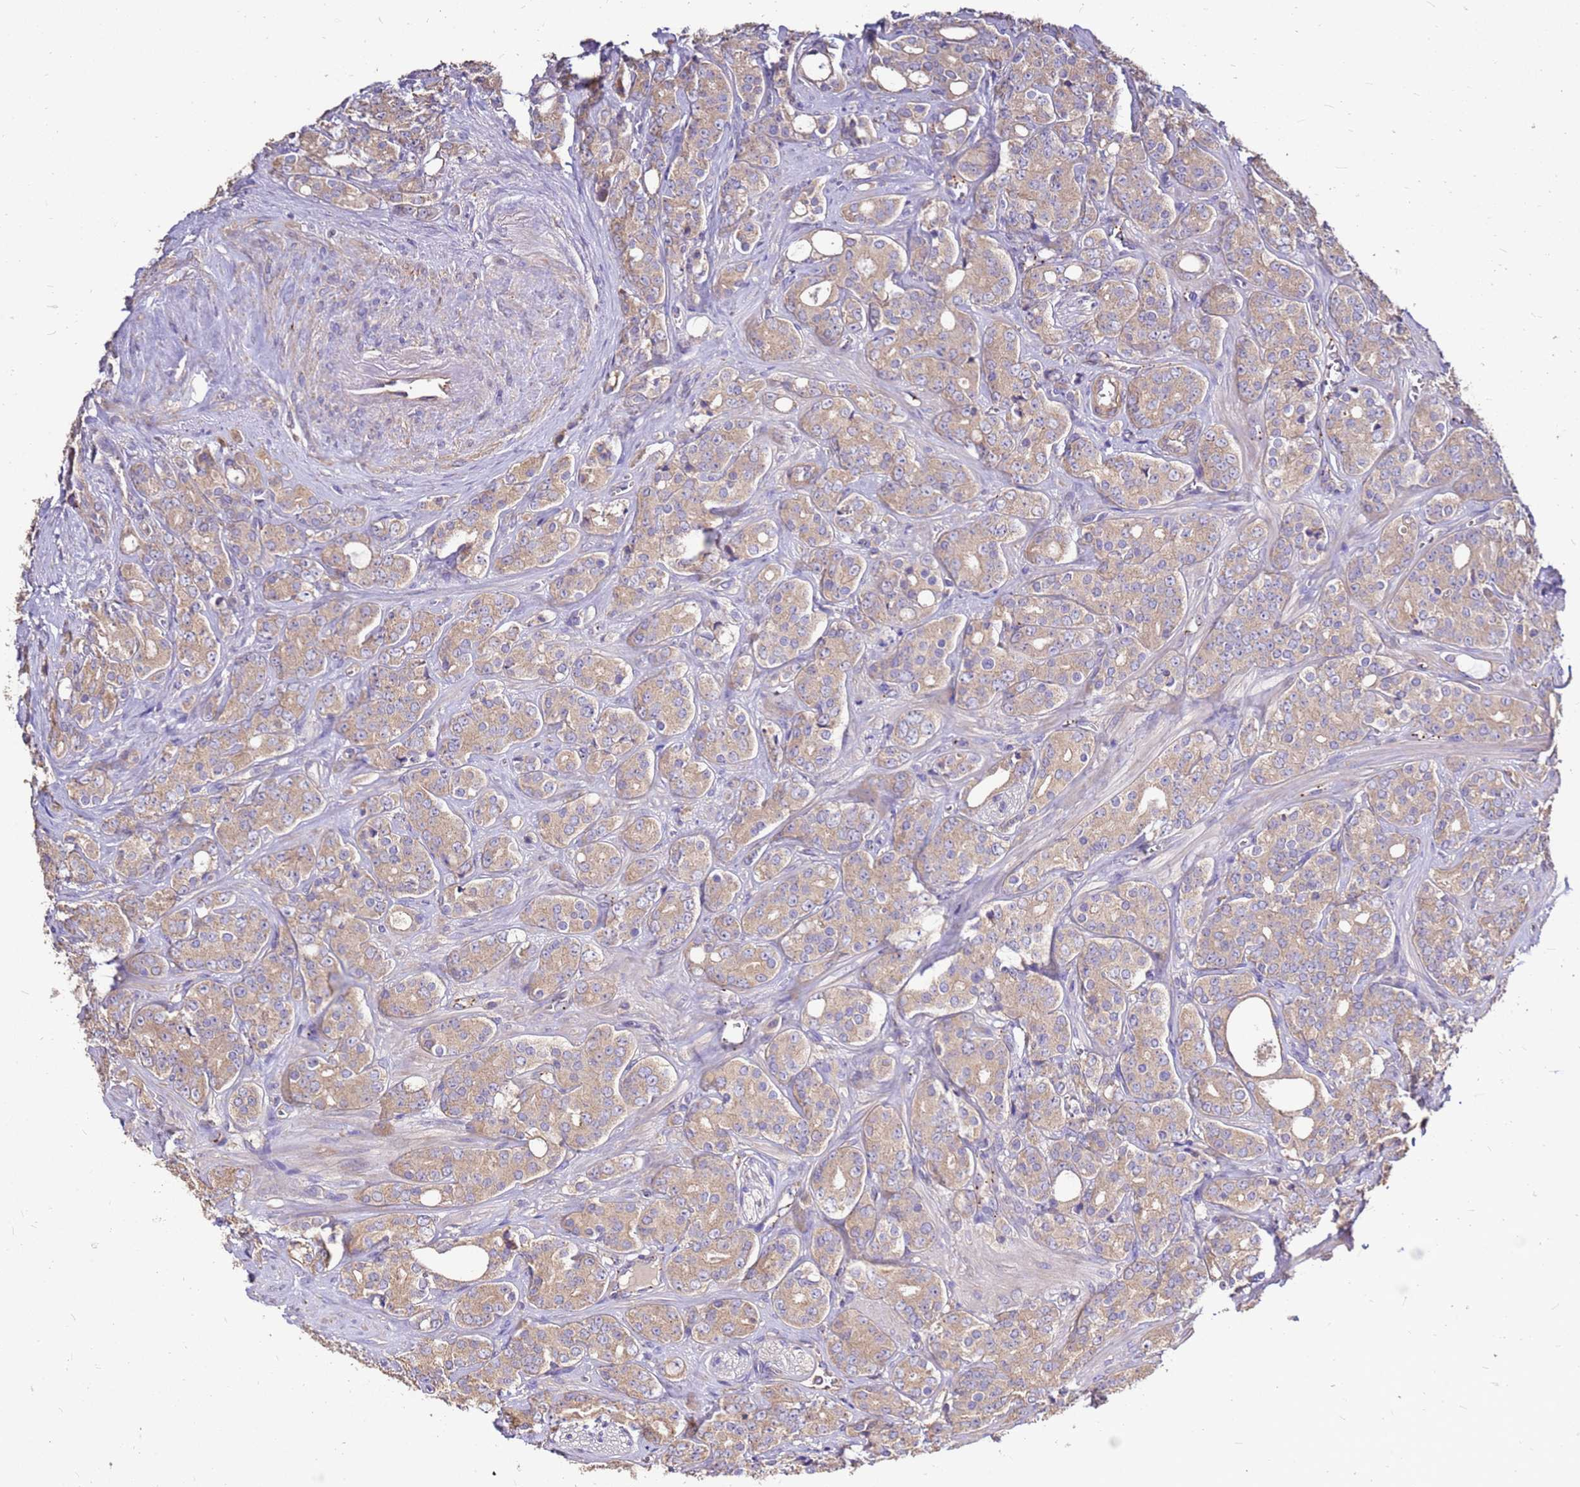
{"staining": {"intensity": "weak", "quantity": ">75%", "location": "cytoplasmic/membranous"}, "tissue": "prostate cancer", "cell_type": "Tumor cells", "image_type": "cancer", "snomed": [{"axis": "morphology", "description": "Adenocarcinoma, High grade"}, {"axis": "topography", "description": "Prostate"}], "caption": "An immunohistochemistry image of tumor tissue is shown. Protein staining in brown highlights weak cytoplasmic/membranous positivity in prostate adenocarcinoma (high-grade) within tumor cells. (DAB IHC, brown staining for protein, blue staining for nuclei).", "gene": "EXD3", "patient": {"sex": "male", "age": 62}}